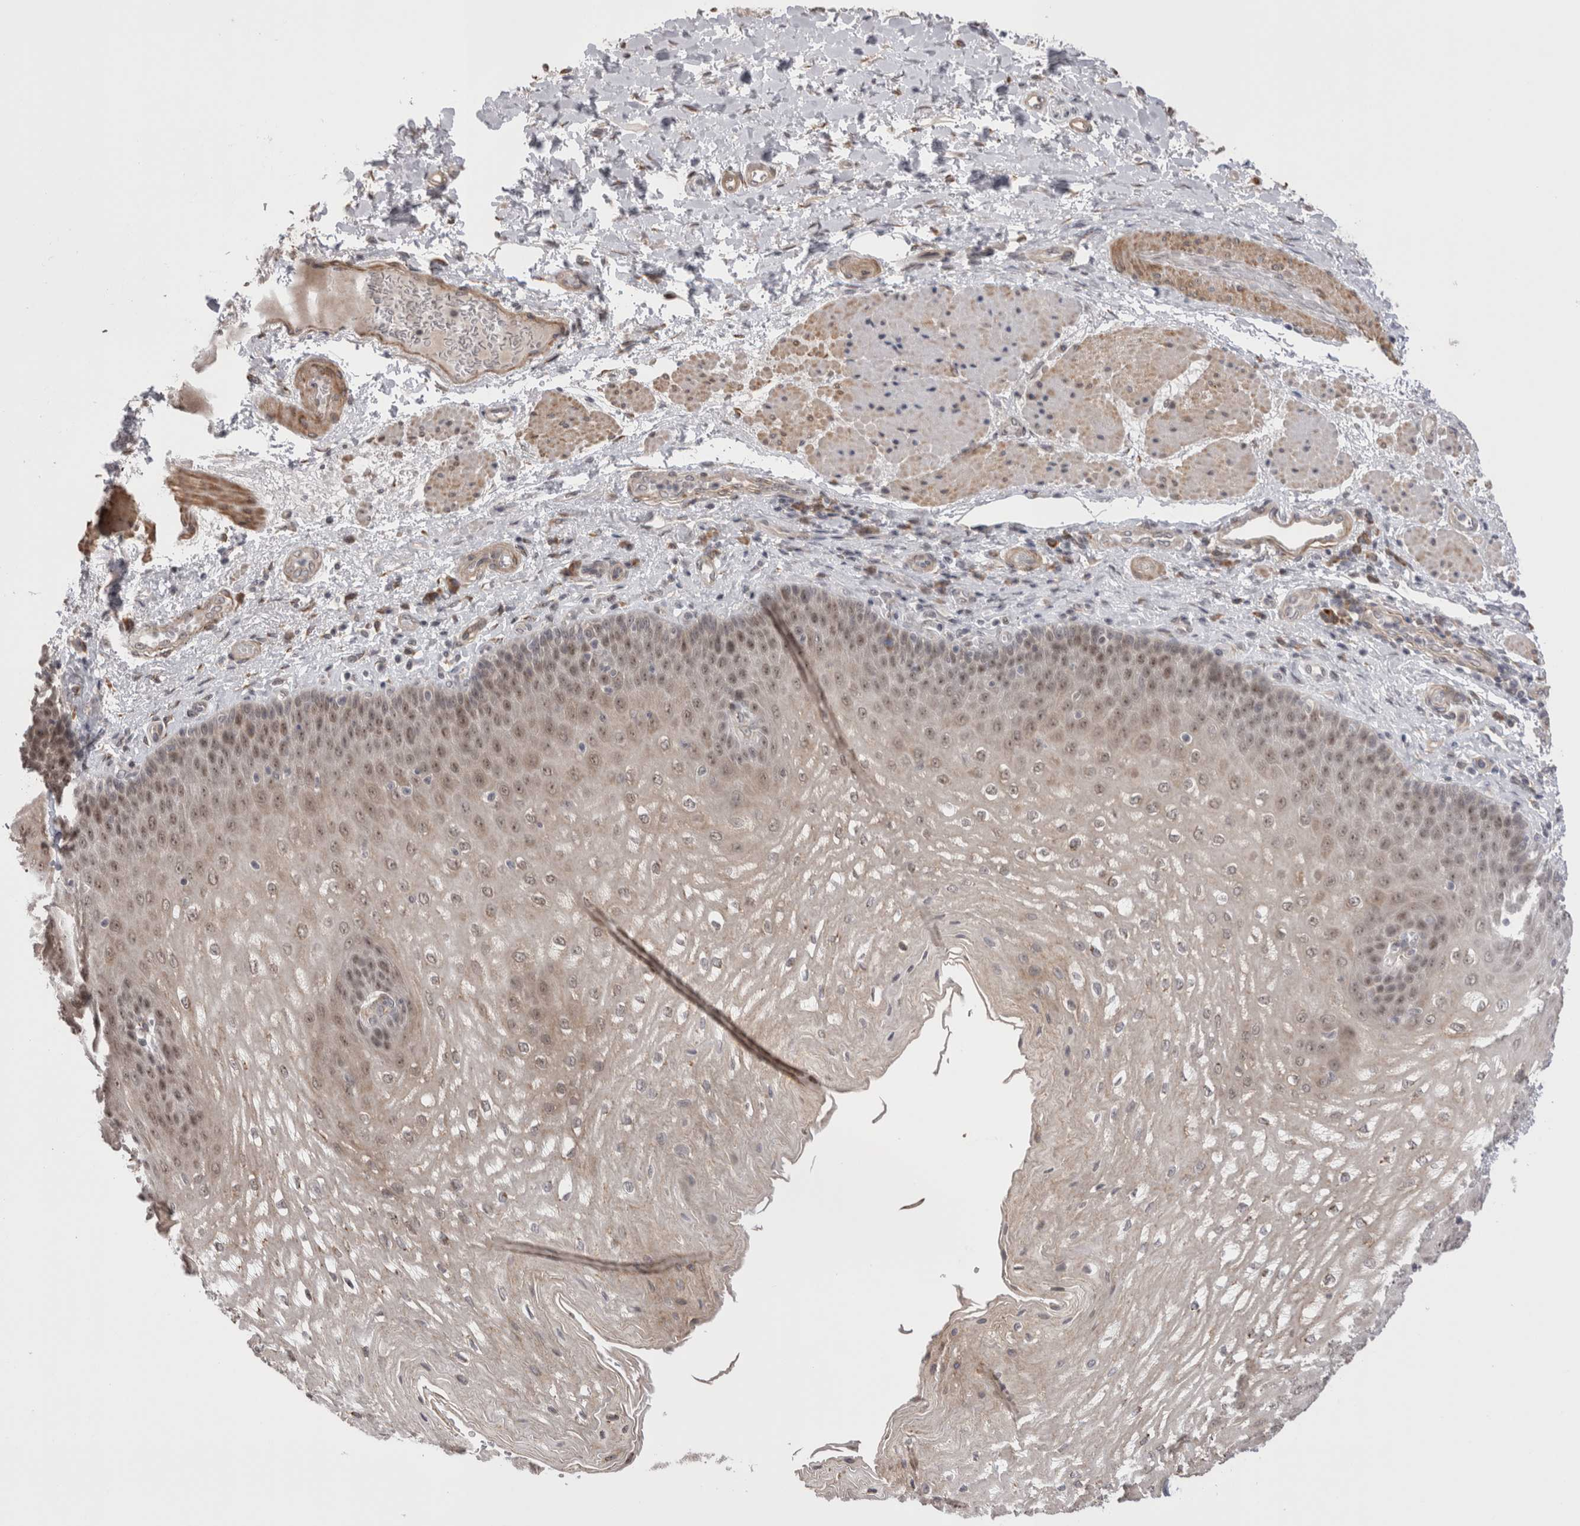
{"staining": {"intensity": "moderate", "quantity": ">75%", "location": "cytoplasmic/membranous,nuclear"}, "tissue": "esophagus", "cell_type": "Squamous epithelial cells", "image_type": "normal", "snomed": [{"axis": "morphology", "description": "Normal tissue, NOS"}, {"axis": "topography", "description": "Esophagus"}], "caption": "Brown immunohistochemical staining in benign human esophagus exhibits moderate cytoplasmic/membranous,nuclear expression in about >75% of squamous epithelial cells. The staining is performed using DAB brown chromogen to label protein expression. The nuclei are counter-stained blue using hematoxylin.", "gene": "EXOSC4", "patient": {"sex": "male", "age": 54}}